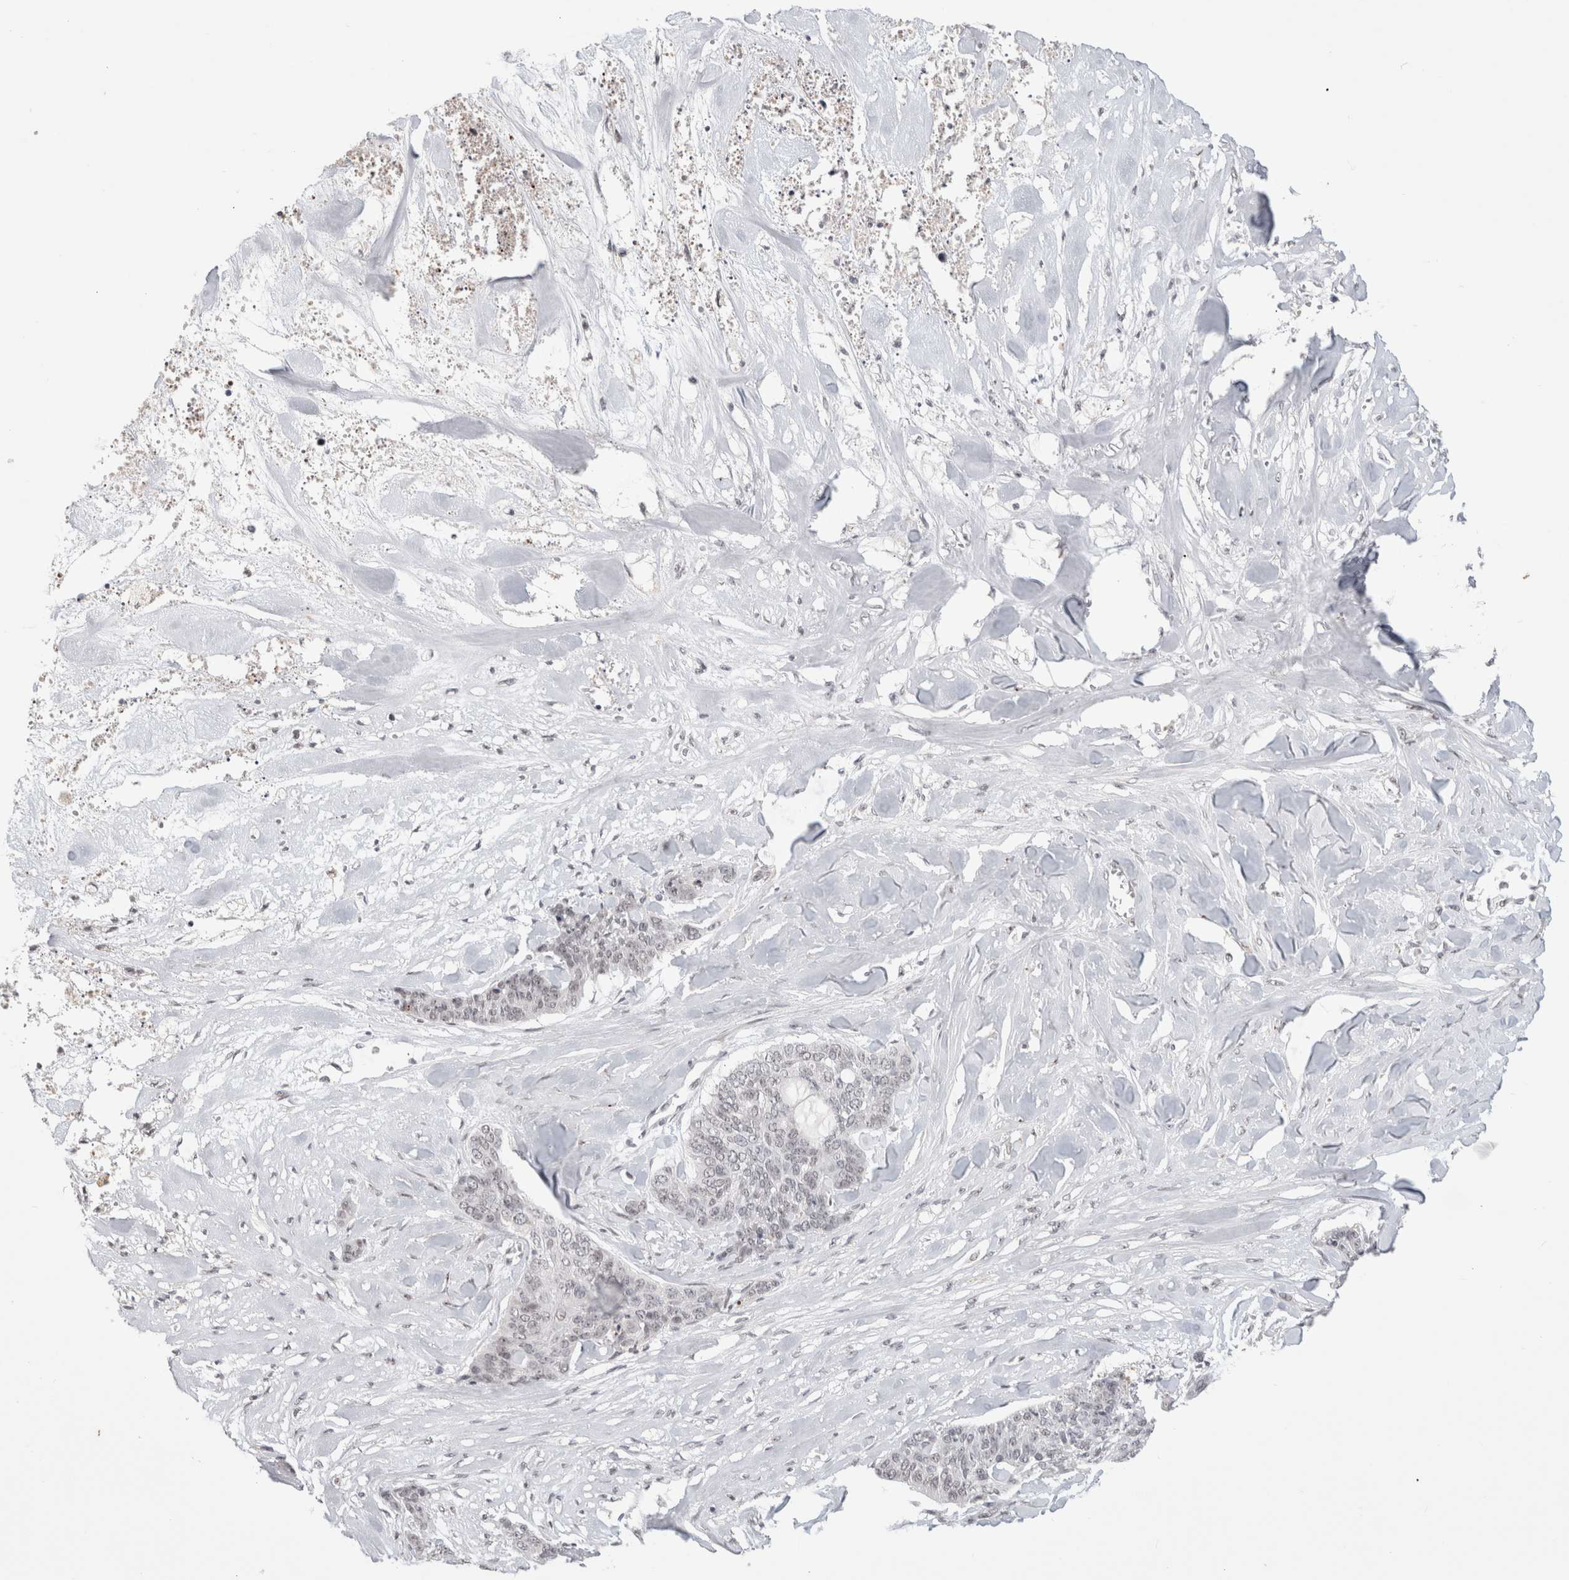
{"staining": {"intensity": "weak", "quantity": "<25%", "location": "nuclear"}, "tissue": "skin cancer", "cell_type": "Tumor cells", "image_type": "cancer", "snomed": [{"axis": "morphology", "description": "Basal cell carcinoma"}, {"axis": "topography", "description": "Skin"}], "caption": "High magnification brightfield microscopy of basal cell carcinoma (skin) stained with DAB (brown) and counterstained with hematoxylin (blue): tumor cells show no significant expression. (DAB (3,3'-diaminobenzidine) immunohistochemistry, high magnification).", "gene": "SENP6", "patient": {"sex": "female", "age": 64}}